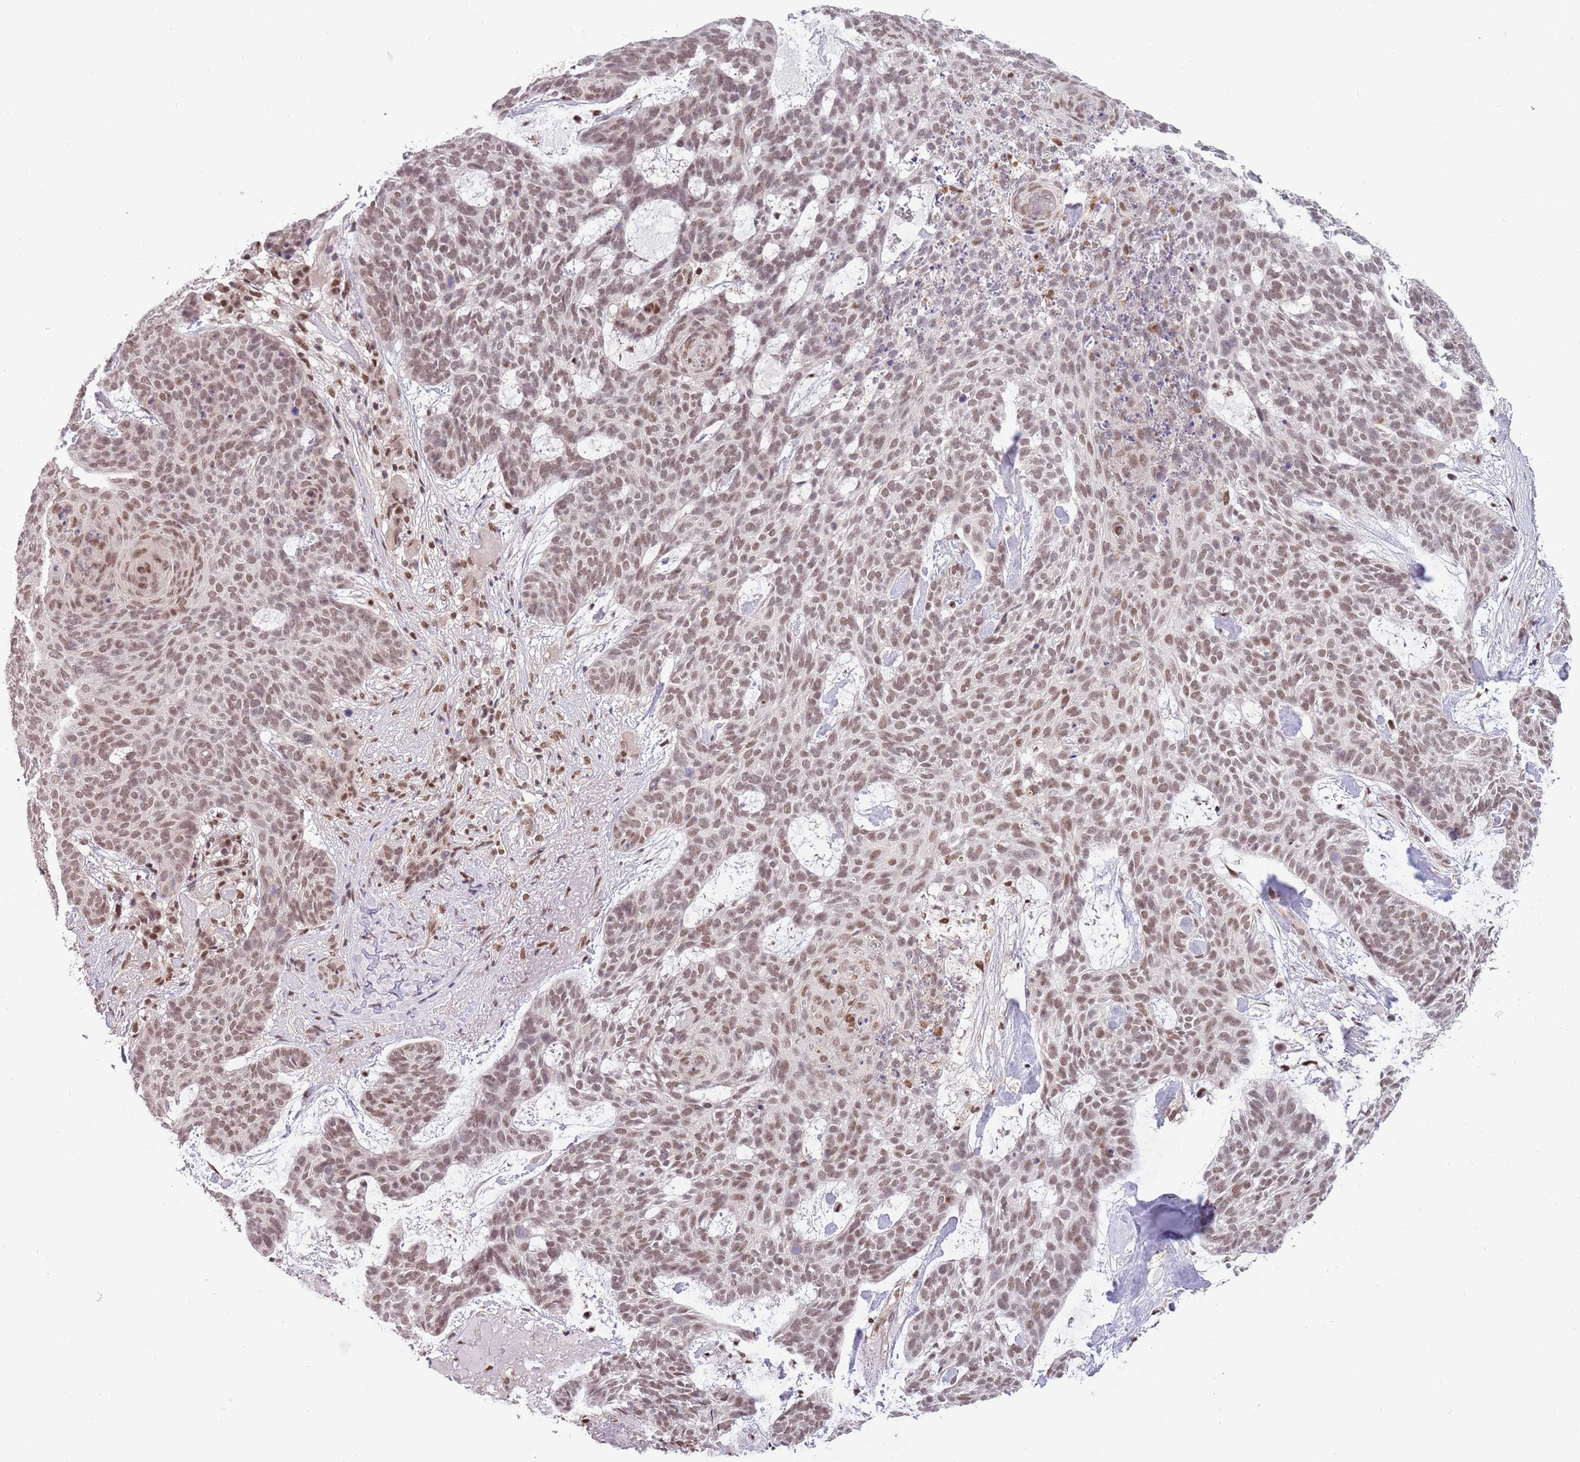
{"staining": {"intensity": "moderate", "quantity": ">75%", "location": "nuclear"}, "tissue": "skin cancer", "cell_type": "Tumor cells", "image_type": "cancer", "snomed": [{"axis": "morphology", "description": "Basal cell carcinoma"}, {"axis": "topography", "description": "Skin"}], "caption": "Skin basal cell carcinoma stained with a brown dye reveals moderate nuclear positive positivity in approximately >75% of tumor cells.", "gene": "ZBTB7A", "patient": {"sex": "female", "age": 89}}